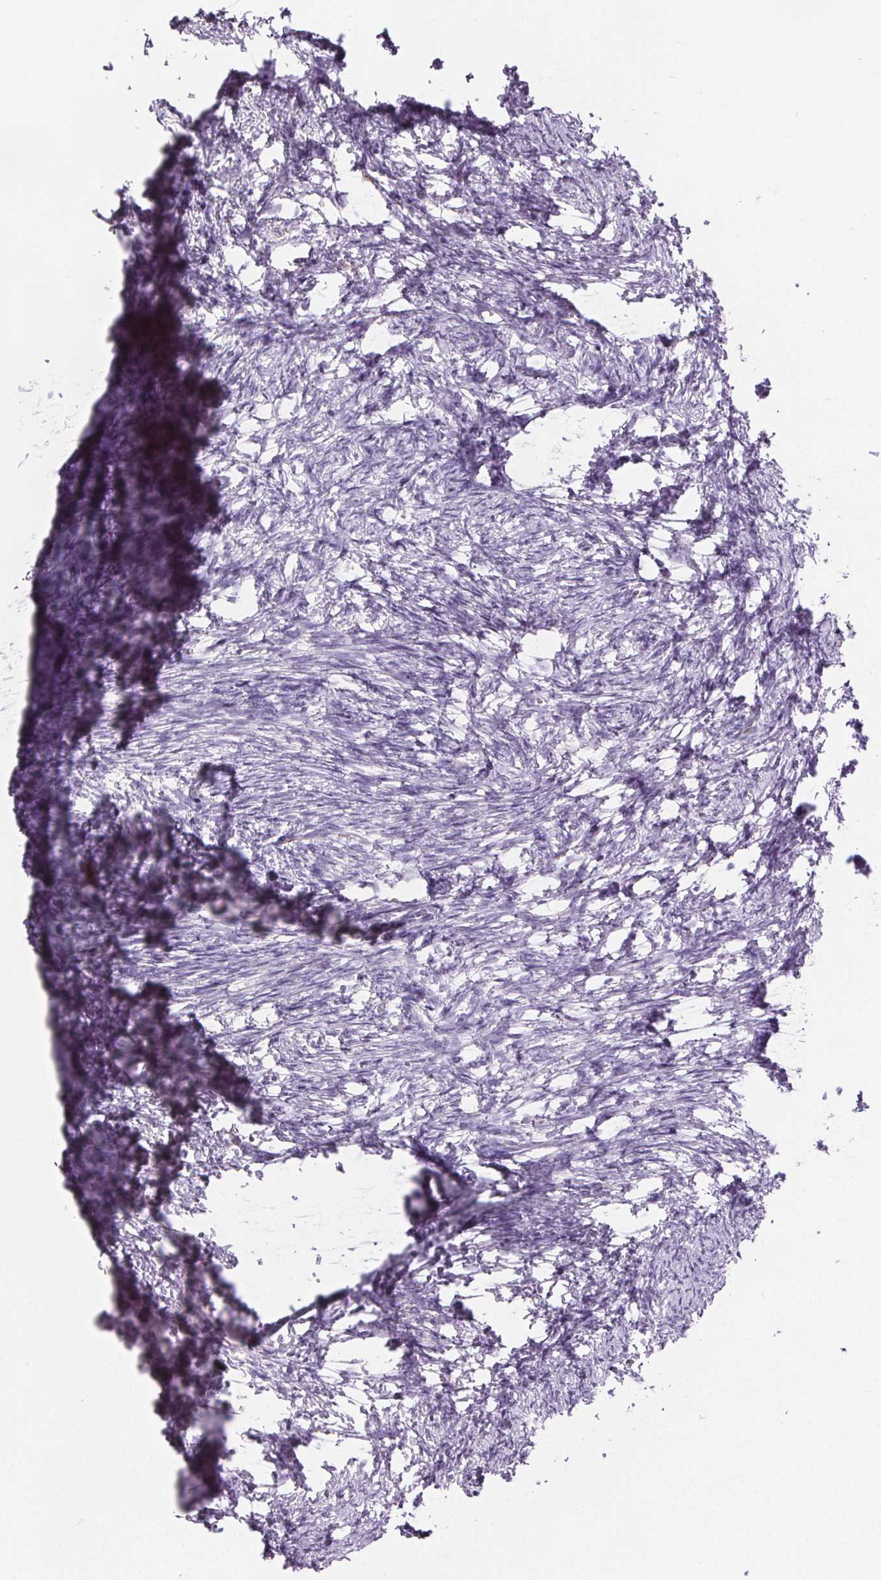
{"staining": {"intensity": "negative", "quantity": "none", "location": "none"}, "tissue": "ovary", "cell_type": "Ovarian stroma cells", "image_type": "normal", "snomed": [{"axis": "morphology", "description": "Normal tissue, NOS"}, {"axis": "topography", "description": "Ovary"}], "caption": "Photomicrograph shows no protein staining in ovarian stroma cells of normal ovary. (Brightfield microscopy of DAB (3,3'-diaminobenzidine) immunohistochemistry (IHC) at high magnification).", "gene": "CD5L", "patient": {"sex": "female", "age": 41}}